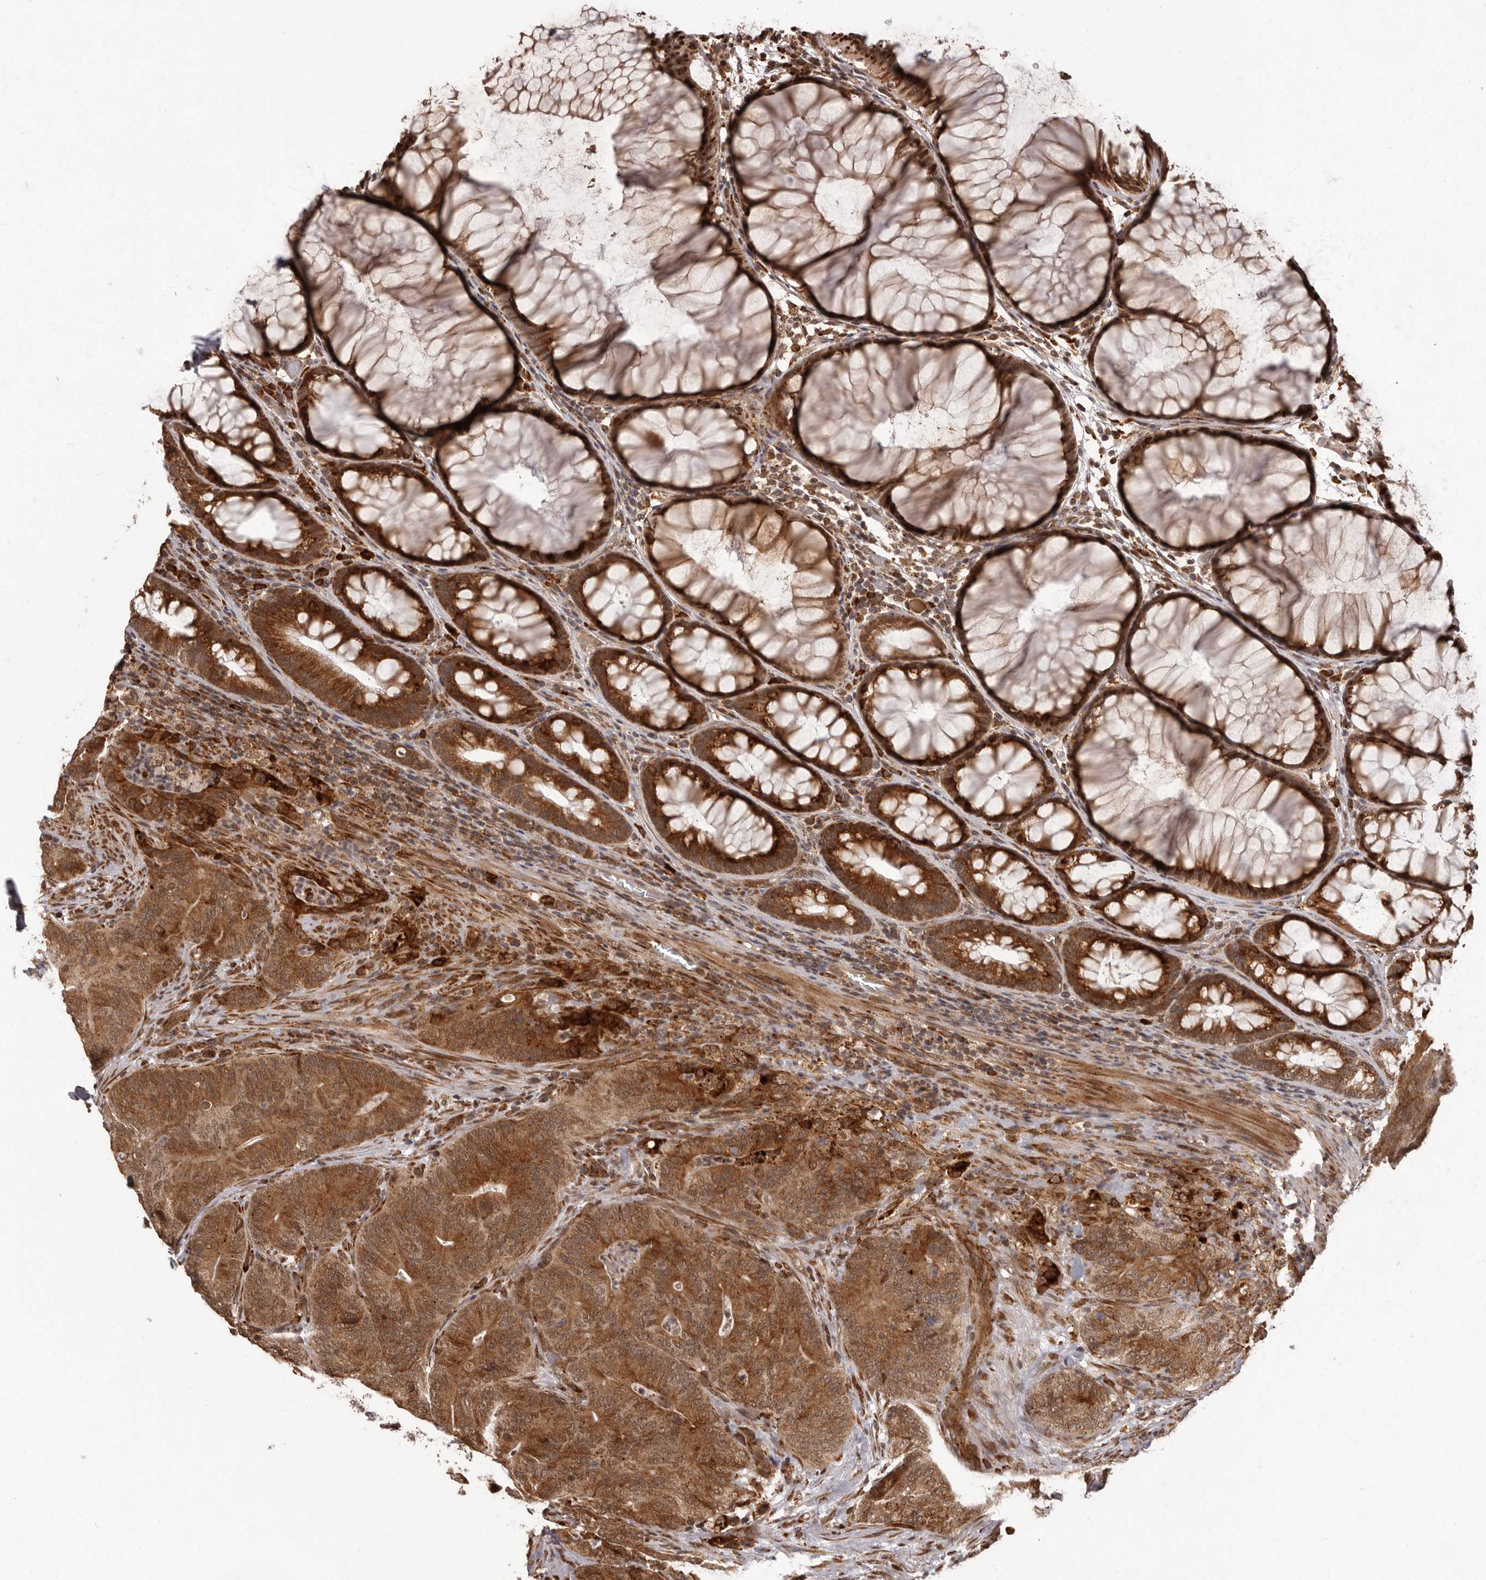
{"staining": {"intensity": "moderate", "quantity": ">75%", "location": "cytoplasmic/membranous"}, "tissue": "colorectal cancer", "cell_type": "Tumor cells", "image_type": "cancer", "snomed": [{"axis": "morphology", "description": "Normal tissue, NOS"}, {"axis": "topography", "description": "Colon"}], "caption": "Protein staining by IHC displays moderate cytoplasmic/membranous positivity in about >75% of tumor cells in colorectal cancer.", "gene": "IL32", "patient": {"sex": "female", "age": 82}}